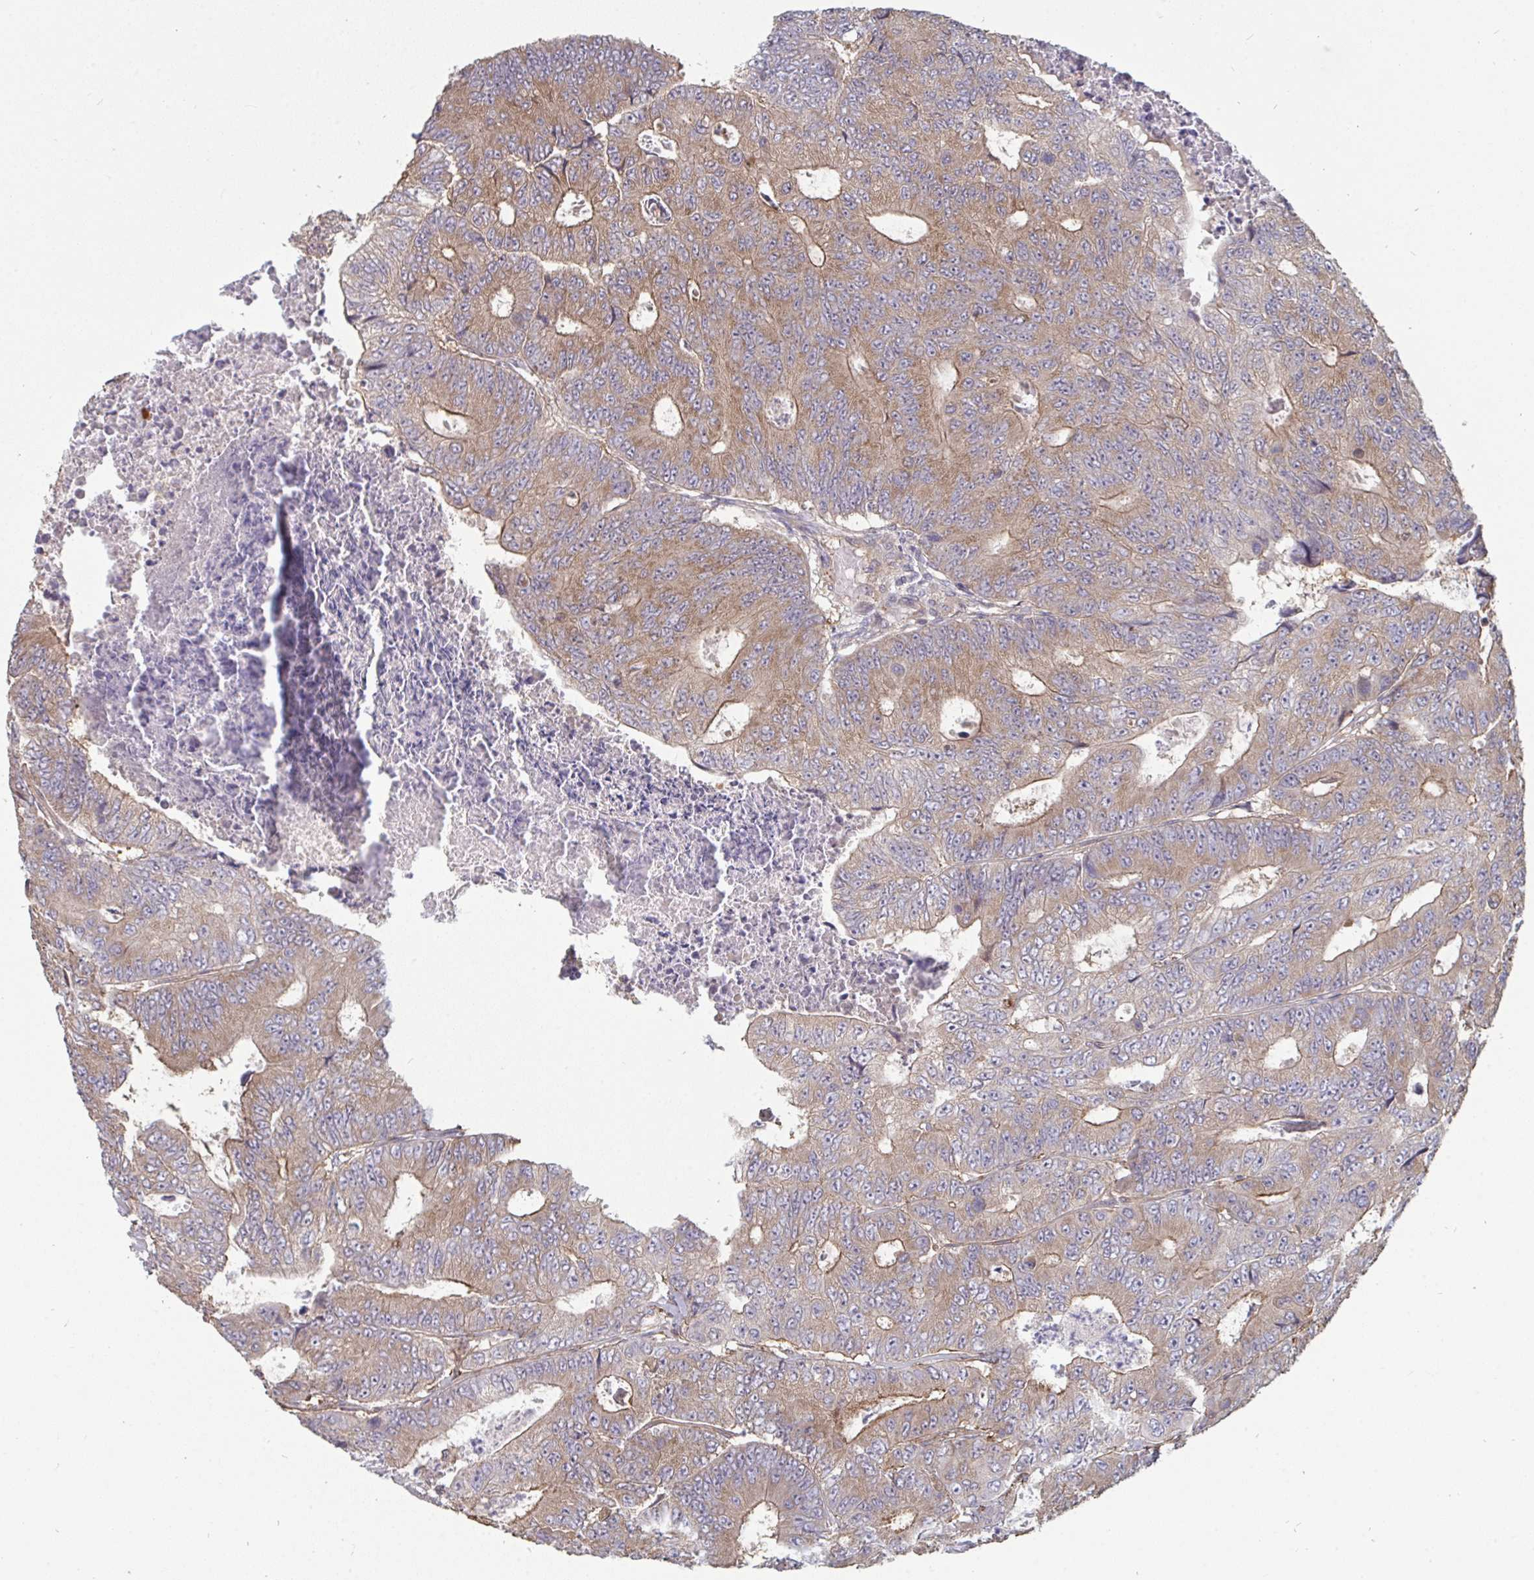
{"staining": {"intensity": "weak", "quantity": "25%-75%", "location": "cytoplasmic/membranous"}, "tissue": "colorectal cancer", "cell_type": "Tumor cells", "image_type": "cancer", "snomed": [{"axis": "morphology", "description": "Adenocarcinoma, NOS"}, {"axis": "topography", "description": "Colon"}], "caption": "Colorectal cancer (adenocarcinoma) stained for a protein exhibits weak cytoplasmic/membranous positivity in tumor cells. Using DAB (brown) and hematoxylin (blue) stains, captured at high magnification using brightfield microscopy.", "gene": "ISCU", "patient": {"sex": "female", "age": 48}}